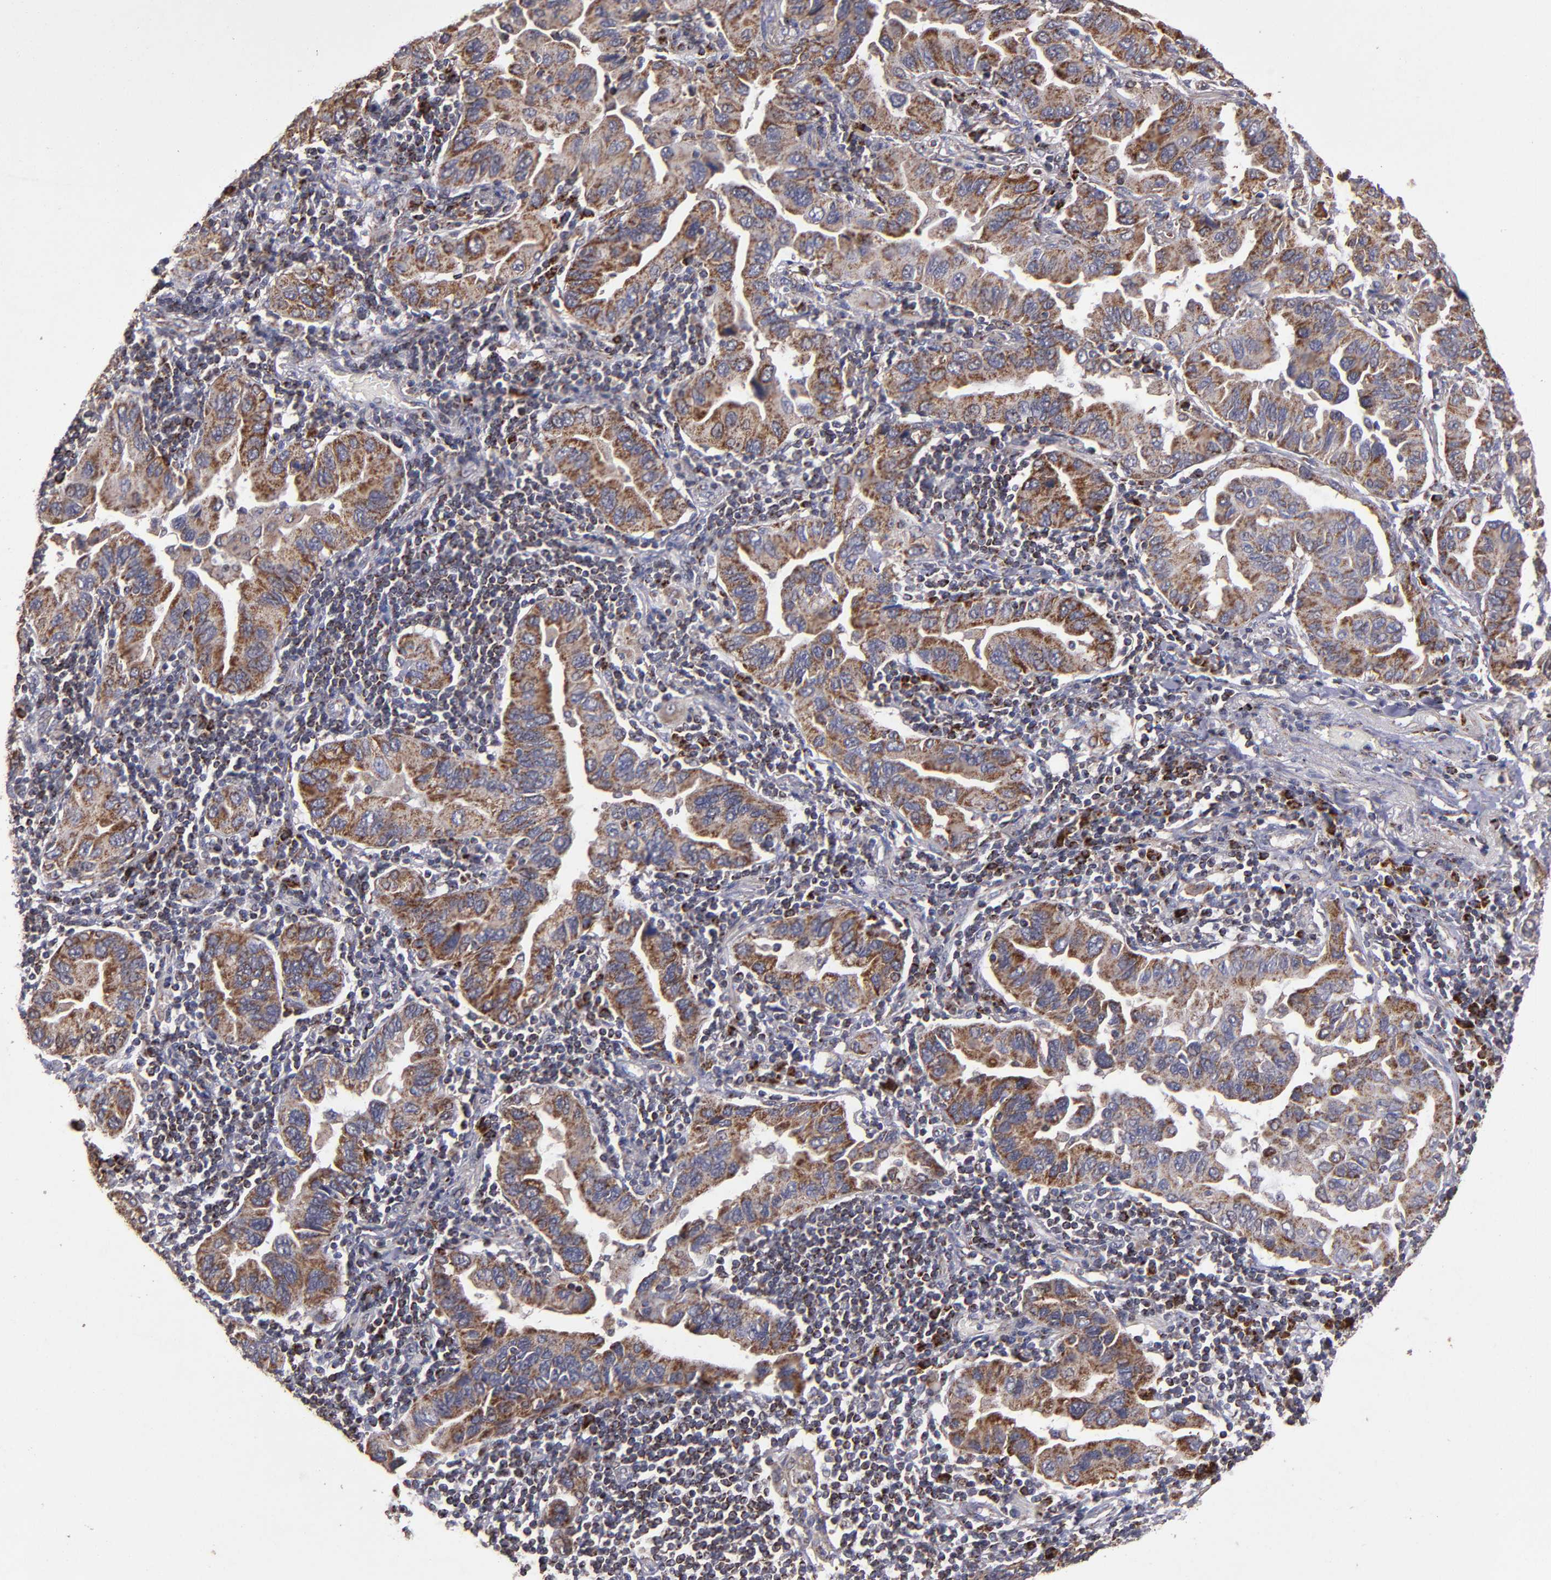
{"staining": {"intensity": "moderate", "quantity": ">75%", "location": "cytoplasmic/membranous"}, "tissue": "lung cancer", "cell_type": "Tumor cells", "image_type": "cancer", "snomed": [{"axis": "morphology", "description": "Adenocarcinoma, NOS"}, {"axis": "topography", "description": "Lung"}], "caption": "Lung cancer (adenocarcinoma) tissue displays moderate cytoplasmic/membranous expression in approximately >75% of tumor cells, visualized by immunohistochemistry.", "gene": "TIMM9", "patient": {"sex": "female", "age": 65}}